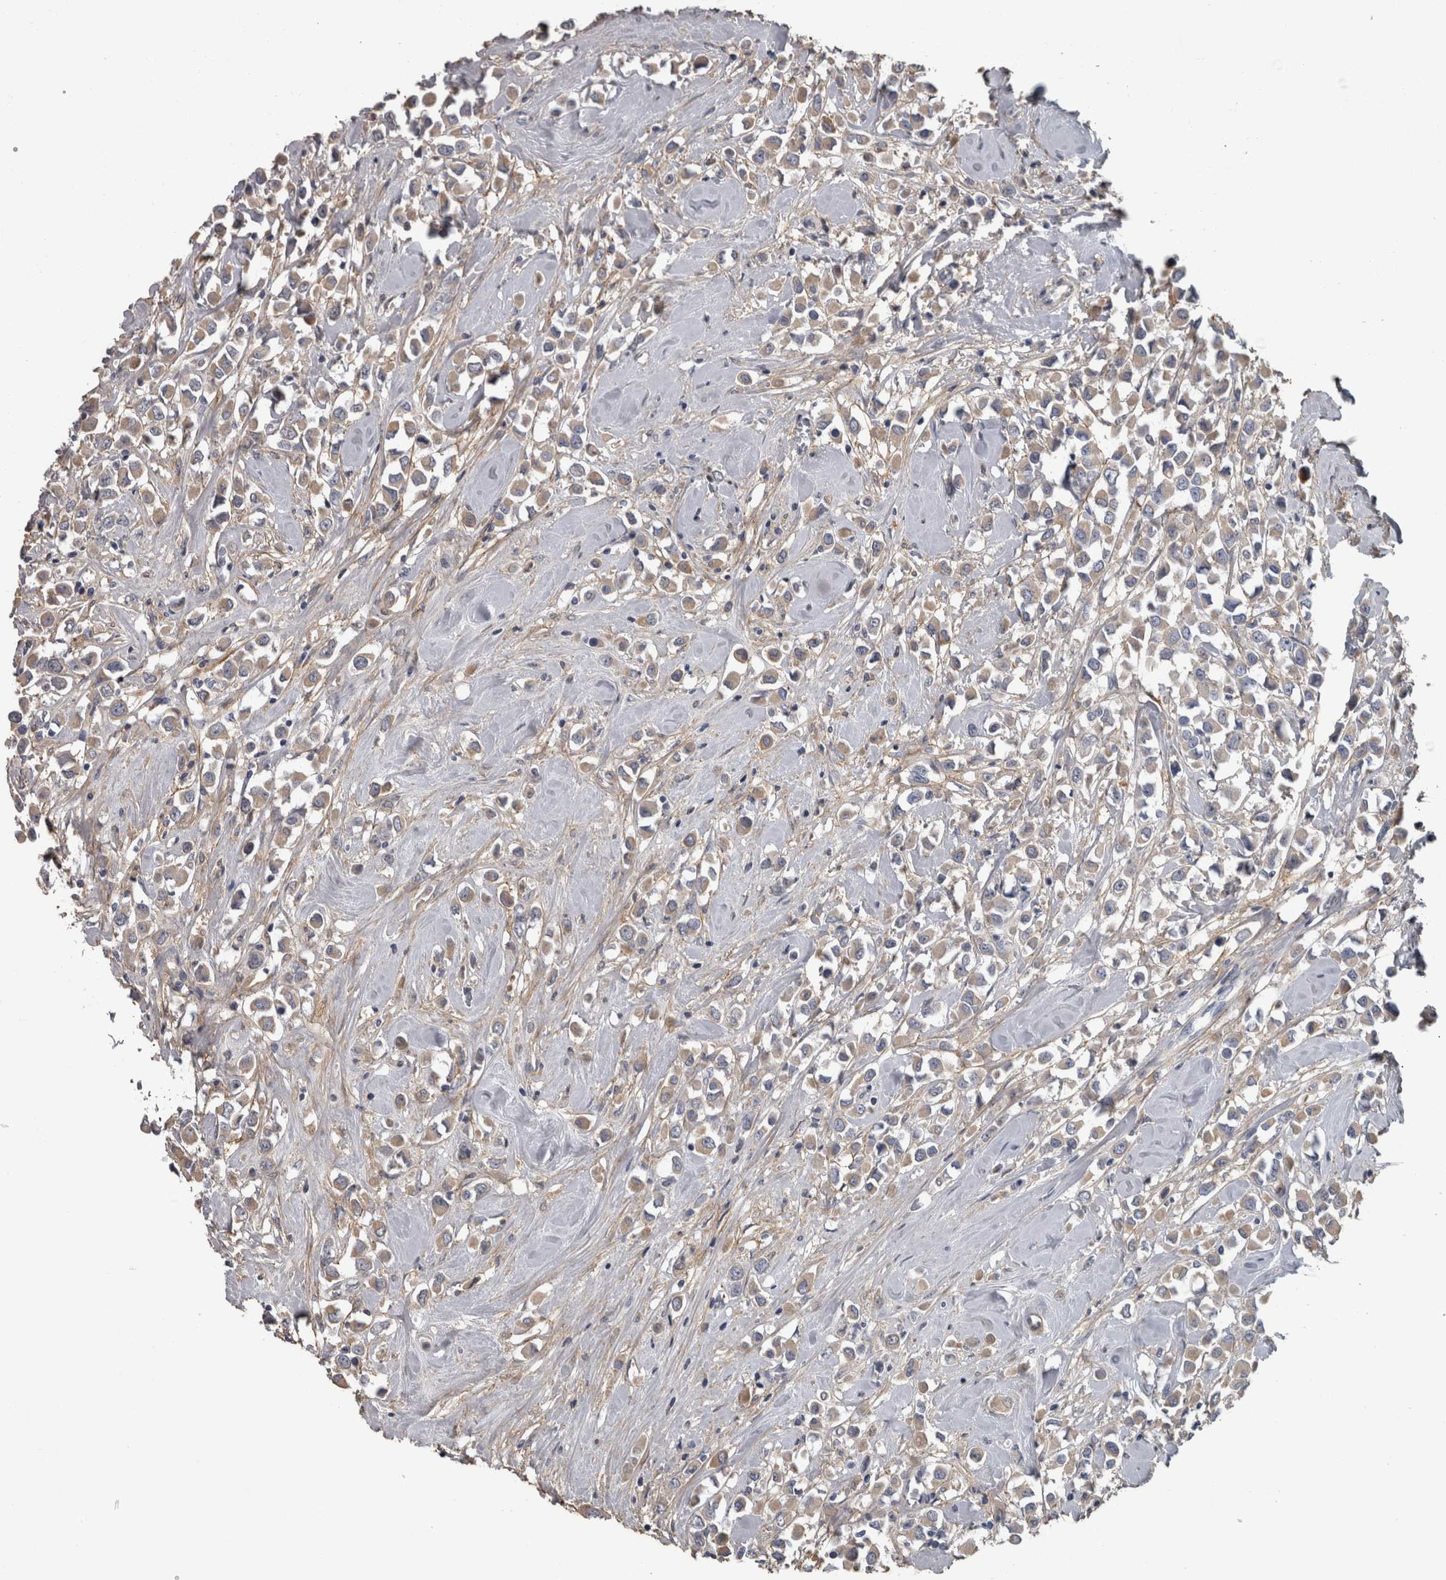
{"staining": {"intensity": "weak", "quantity": ">75%", "location": "cytoplasmic/membranous"}, "tissue": "breast cancer", "cell_type": "Tumor cells", "image_type": "cancer", "snomed": [{"axis": "morphology", "description": "Duct carcinoma"}, {"axis": "topography", "description": "Breast"}], "caption": "Approximately >75% of tumor cells in intraductal carcinoma (breast) exhibit weak cytoplasmic/membranous protein staining as visualized by brown immunohistochemical staining.", "gene": "EFEMP2", "patient": {"sex": "female", "age": 61}}